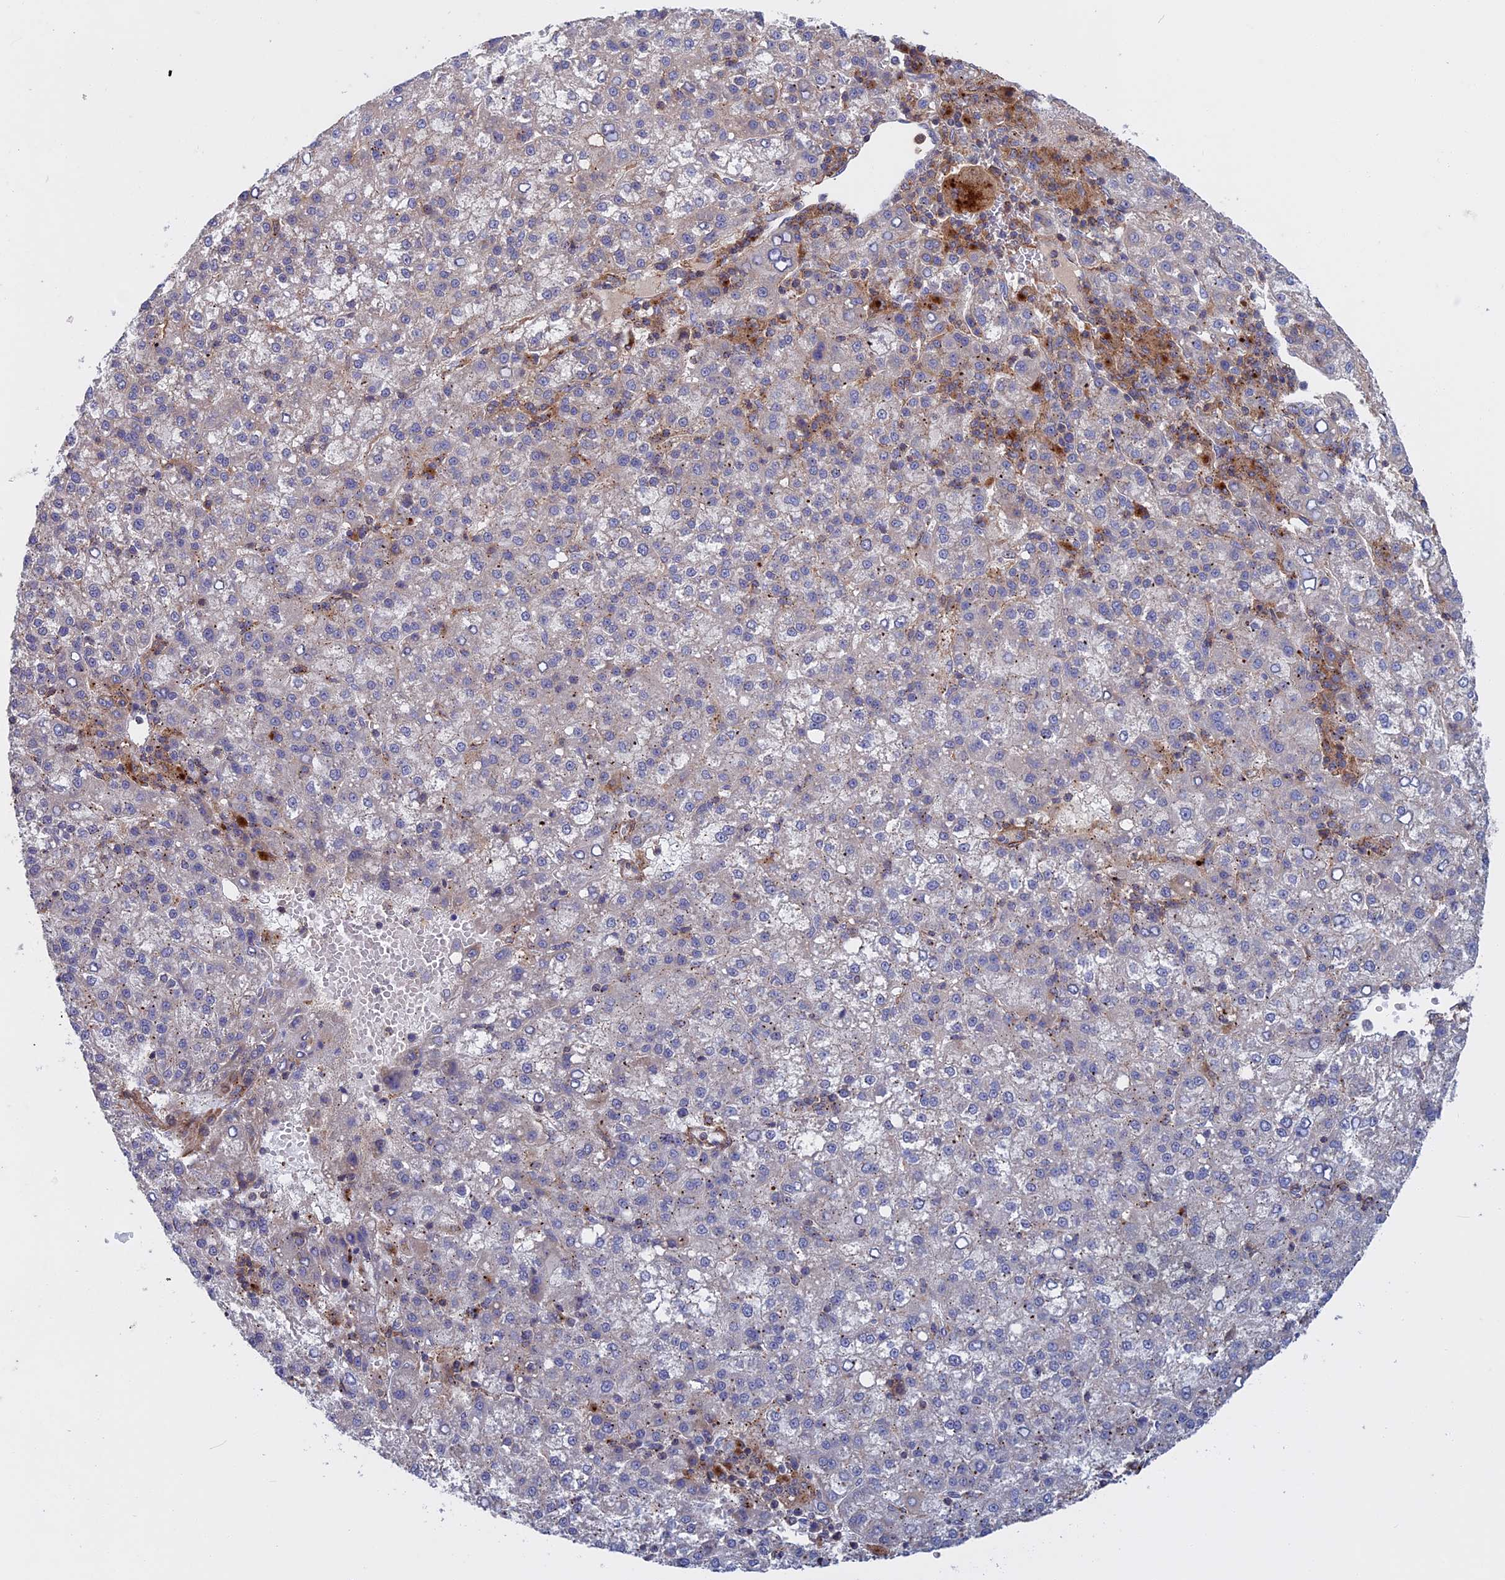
{"staining": {"intensity": "negative", "quantity": "none", "location": "none"}, "tissue": "liver cancer", "cell_type": "Tumor cells", "image_type": "cancer", "snomed": [{"axis": "morphology", "description": "Carcinoma, Hepatocellular, NOS"}, {"axis": "topography", "description": "Liver"}], "caption": "The histopathology image exhibits no staining of tumor cells in hepatocellular carcinoma (liver).", "gene": "LYPD5", "patient": {"sex": "female", "age": 58}}